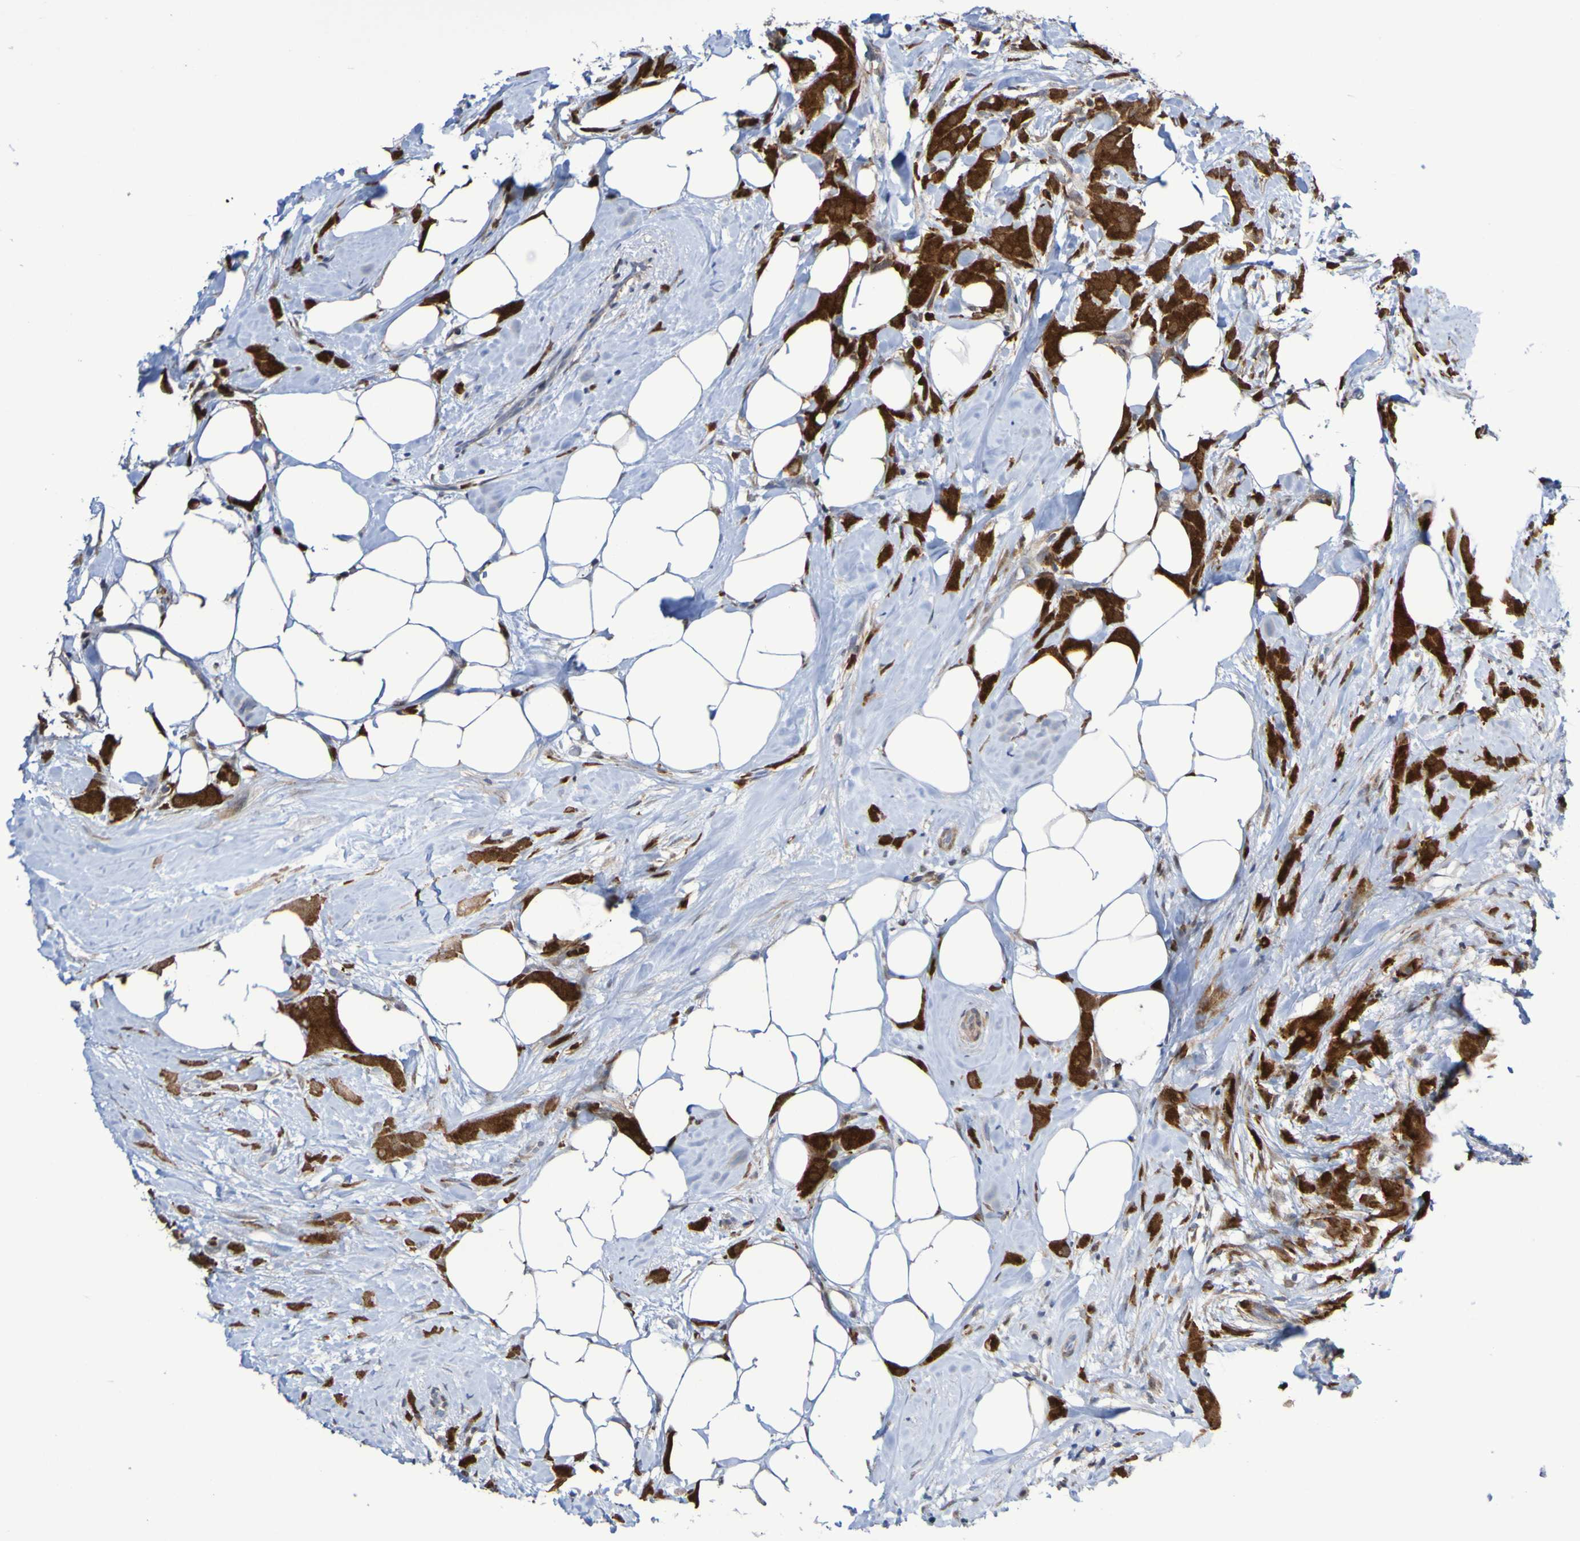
{"staining": {"intensity": "strong", "quantity": ">75%", "location": "cytoplasmic/membranous"}, "tissue": "breast cancer", "cell_type": "Tumor cells", "image_type": "cancer", "snomed": [{"axis": "morphology", "description": "Lobular carcinoma, in situ"}, {"axis": "morphology", "description": "Lobular carcinoma"}, {"axis": "topography", "description": "Breast"}], "caption": "A brown stain shows strong cytoplasmic/membranous staining of a protein in breast cancer tumor cells.", "gene": "ATIC", "patient": {"sex": "female", "age": 41}}